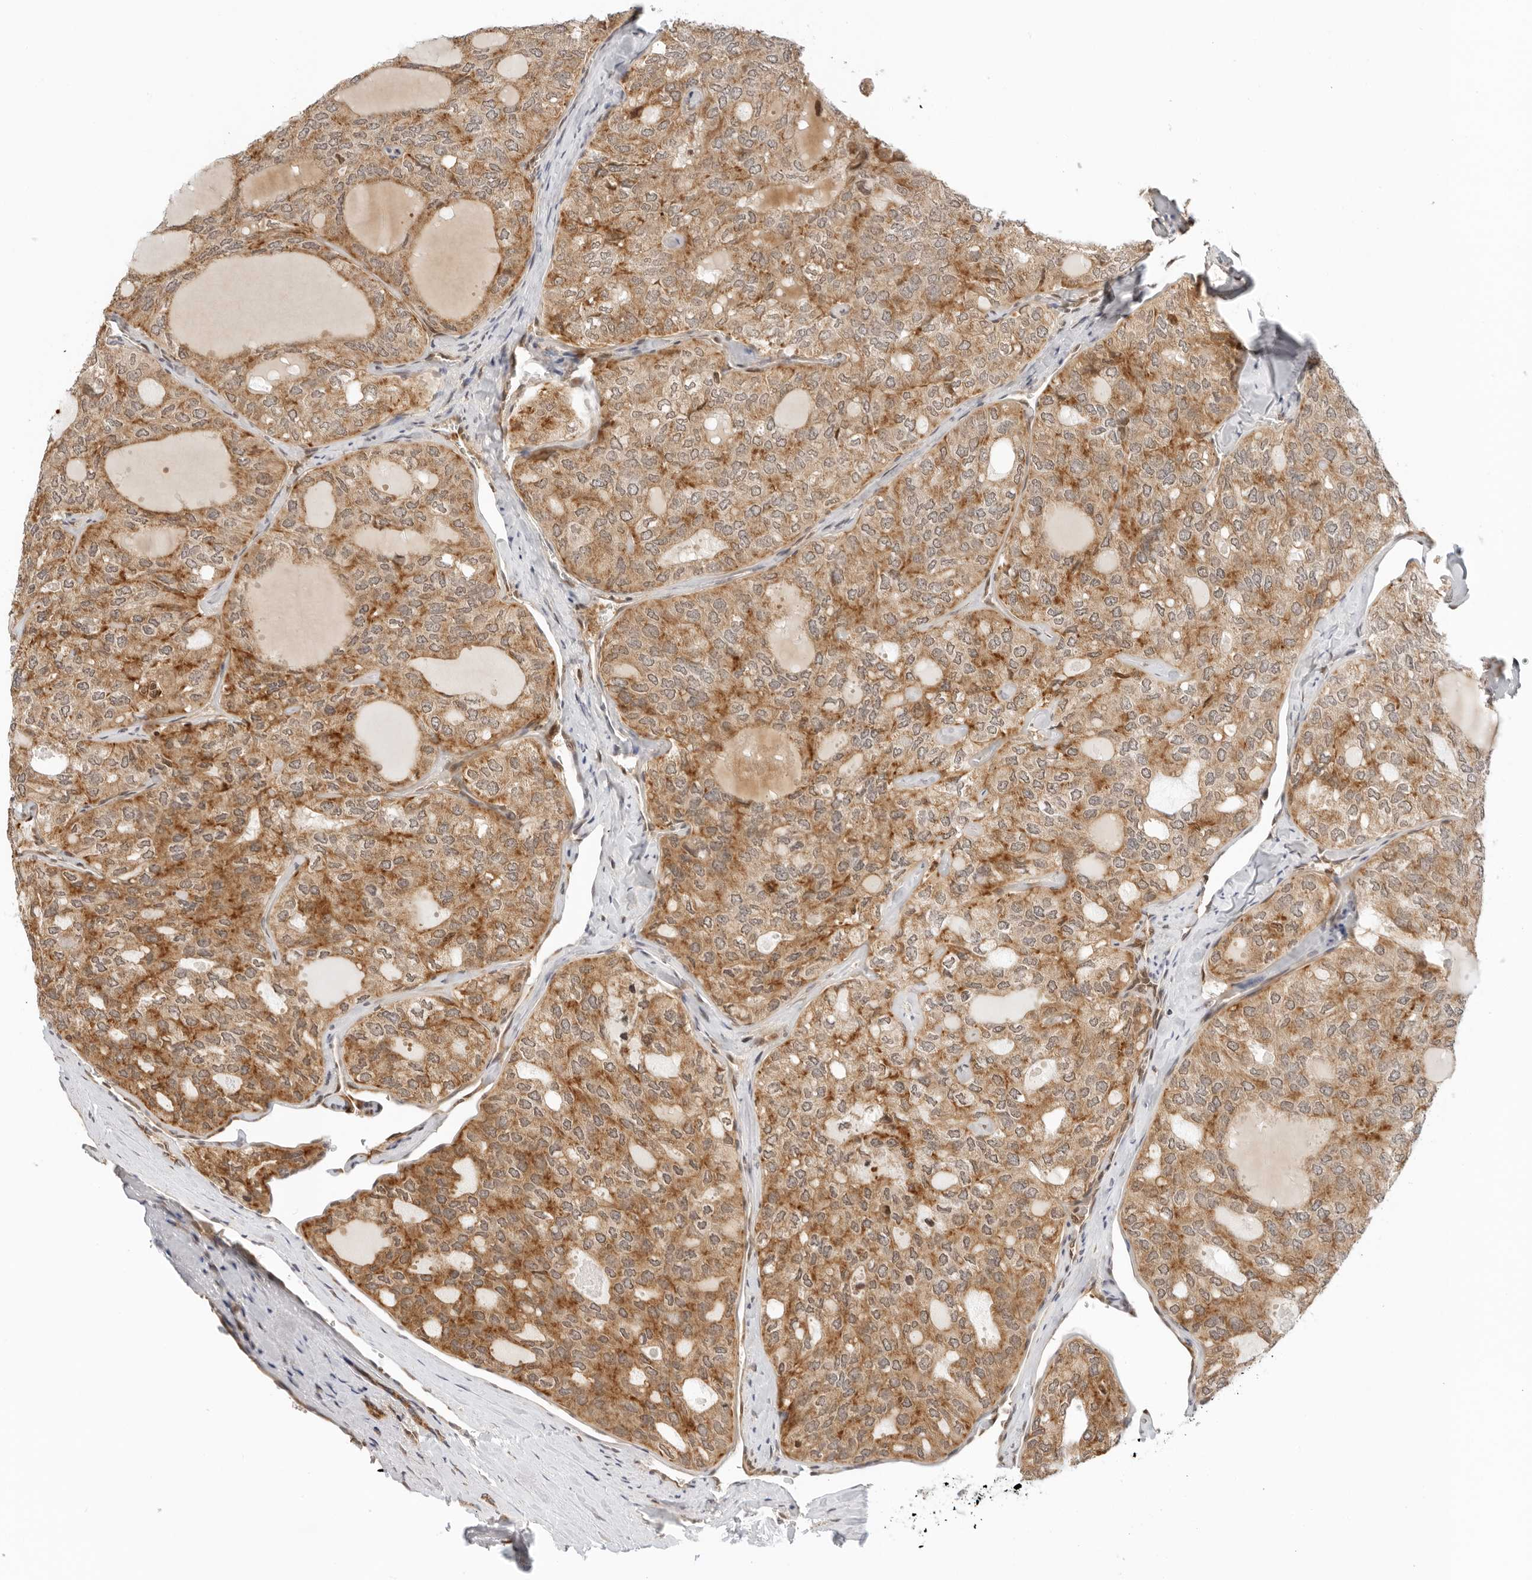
{"staining": {"intensity": "moderate", "quantity": ">75%", "location": "cytoplasmic/membranous"}, "tissue": "thyroid cancer", "cell_type": "Tumor cells", "image_type": "cancer", "snomed": [{"axis": "morphology", "description": "Follicular adenoma carcinoma, NOS"}, {"axis": "topography", "description": "Thyroid gland"}], "caption": "Follicular adenoma carcinoma (thyroid) stained with immunohistochemistry (IHC) displays moderate cytoplasmic/membranous expression in about >75% of tumor cells.", "gene": "RC3H1", "patient": {"sex": "male", "age": 75}}